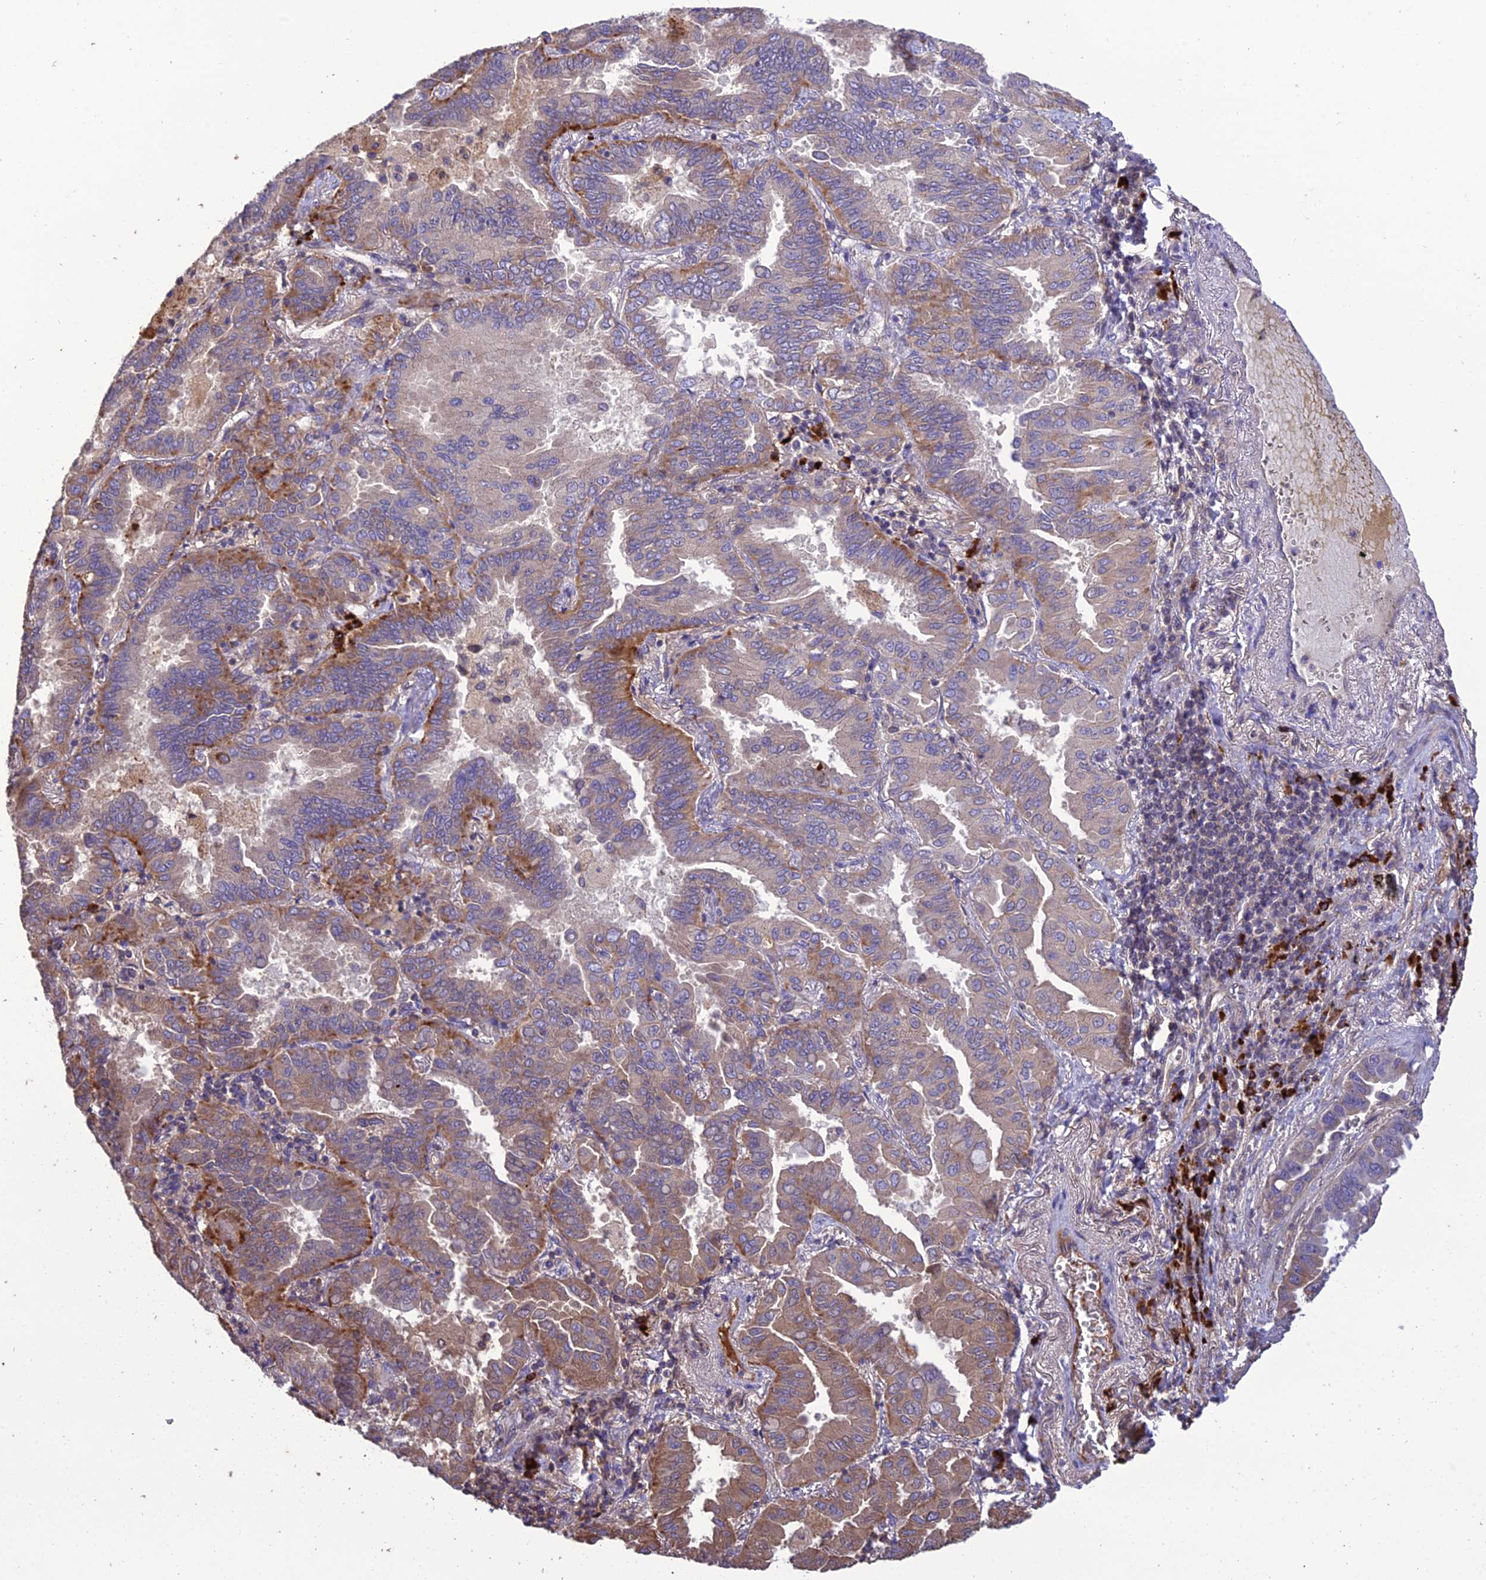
{"staining": {"intensity": "moderate", "quantity": "25%-75%", "location": "cytoplasmic/membranous"}, "tissue": "lung cancer", "cell_type": "Tumor cells", "image_type": "cancer", "snomed": [{"axis": "morphology", "description": "Adenocarcinoma, NOS"}, {"axis": "topography", "description": "Lung"}], "caption": "DAB (3,3'-diaminobenzidine) immunohistochemical staining of lung adenocarcinoma displays moderate cytoplasmic/membranous protein expression in approximately 25%-75% of tumor cells. (DAB IHC with brightfield microscopy, high magnification).", "gene": "MIOS", "patient": {"sex": "male", "age": 64}}